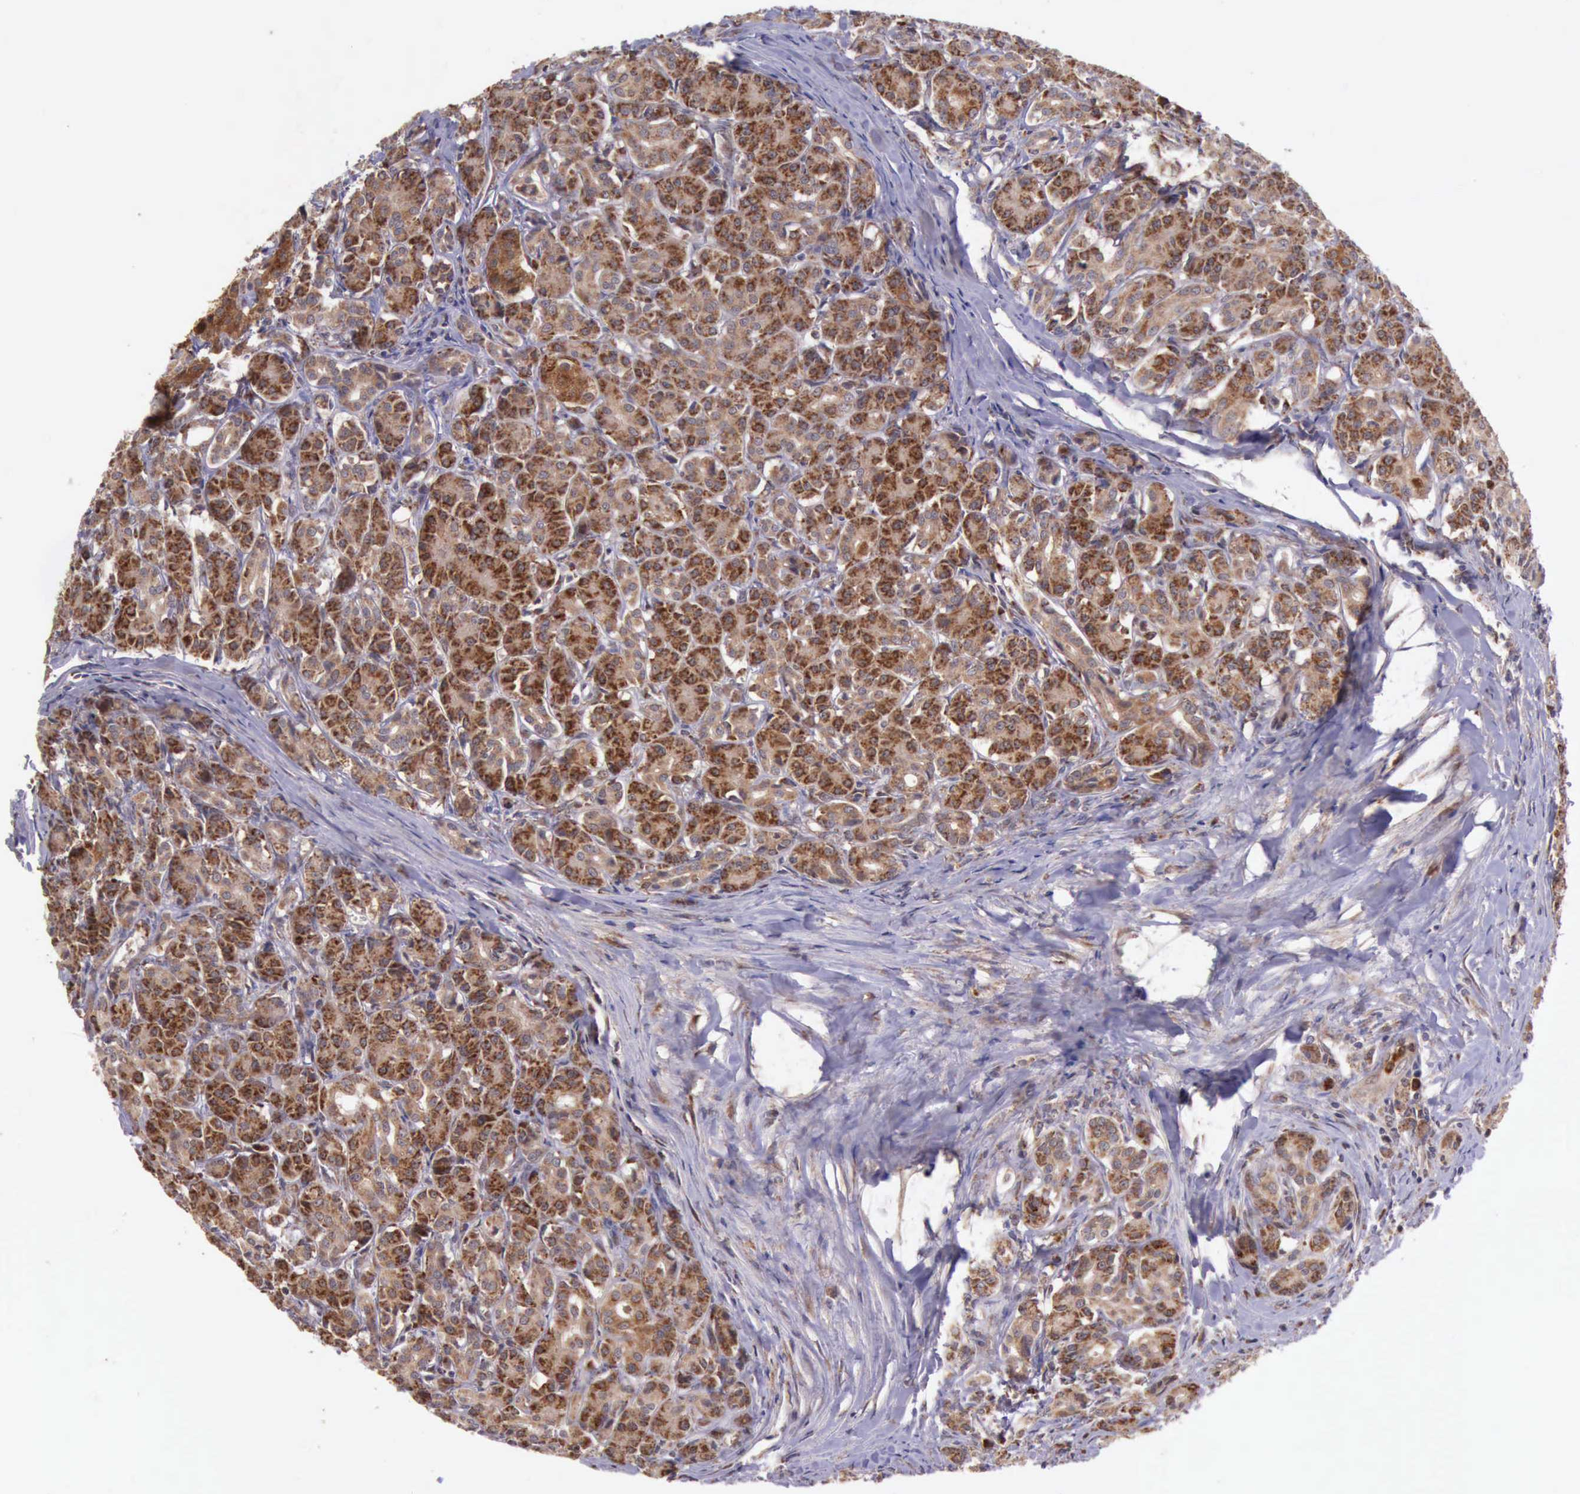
{"staining": {"intensity": "strong", "quantity": ">75%", "location": "cytoplasmic/membranous"}, "tissue": "pancreas", "cell_type": "Exocrine glandular cells", "image_type": "normal", "snomed": [{"axis": "morphology", "description": "Normal tissue, NOS"}, {"axis": "topography", "description": "Lymph node"}, {"axis": "topography", "description": "Pancreas"}], "caption": "Protein staining reveals strong cytoplasmic/membranous staining in approximately >75% of exocrine glandular cells in unremarkable pancreas.", "gene": "ARMCX3", "patient": {"sex": "male", "age": 59}}